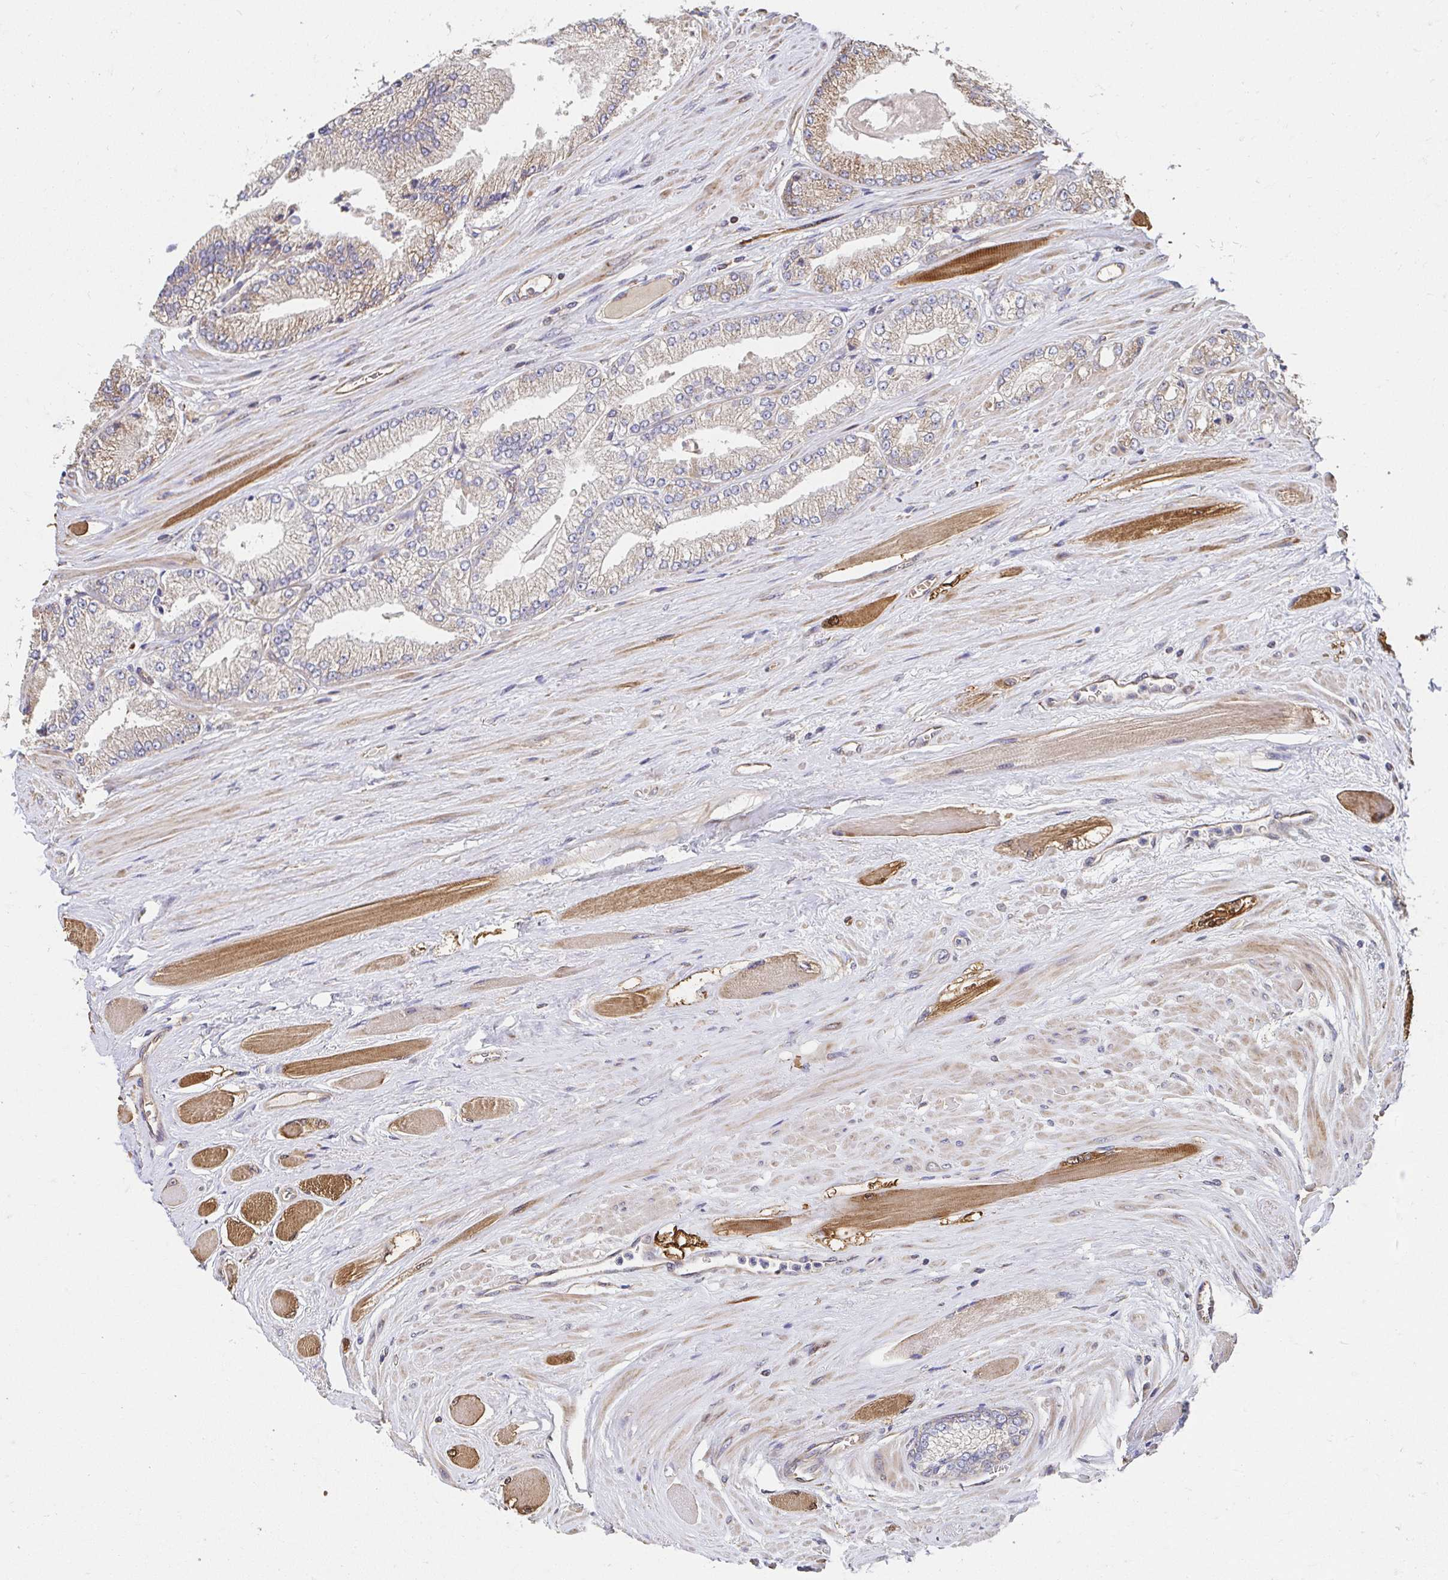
{"staining": {"intensity": "weak", "quantity": ">75%", "location": "cytoplasmic/membranous"}, "tissue": "prostate cancer", "cell_type": "Tumor cells", "image_type": "cancer", "snomed": [{"axis": "morphology", "description": "Adenocarcinoma, Low grade"}, {"axis": "topography", "description": "Prostate"}], "caption": "There is low levels of weak cytoplasmic/membranous expression in tumor cells of low-grade adenocarcinoma (prostate), as demonstrated by immunohistochemical staining (brown color).", "gene": "APBB1", "patient": {"sex": "male", "age": 67}}